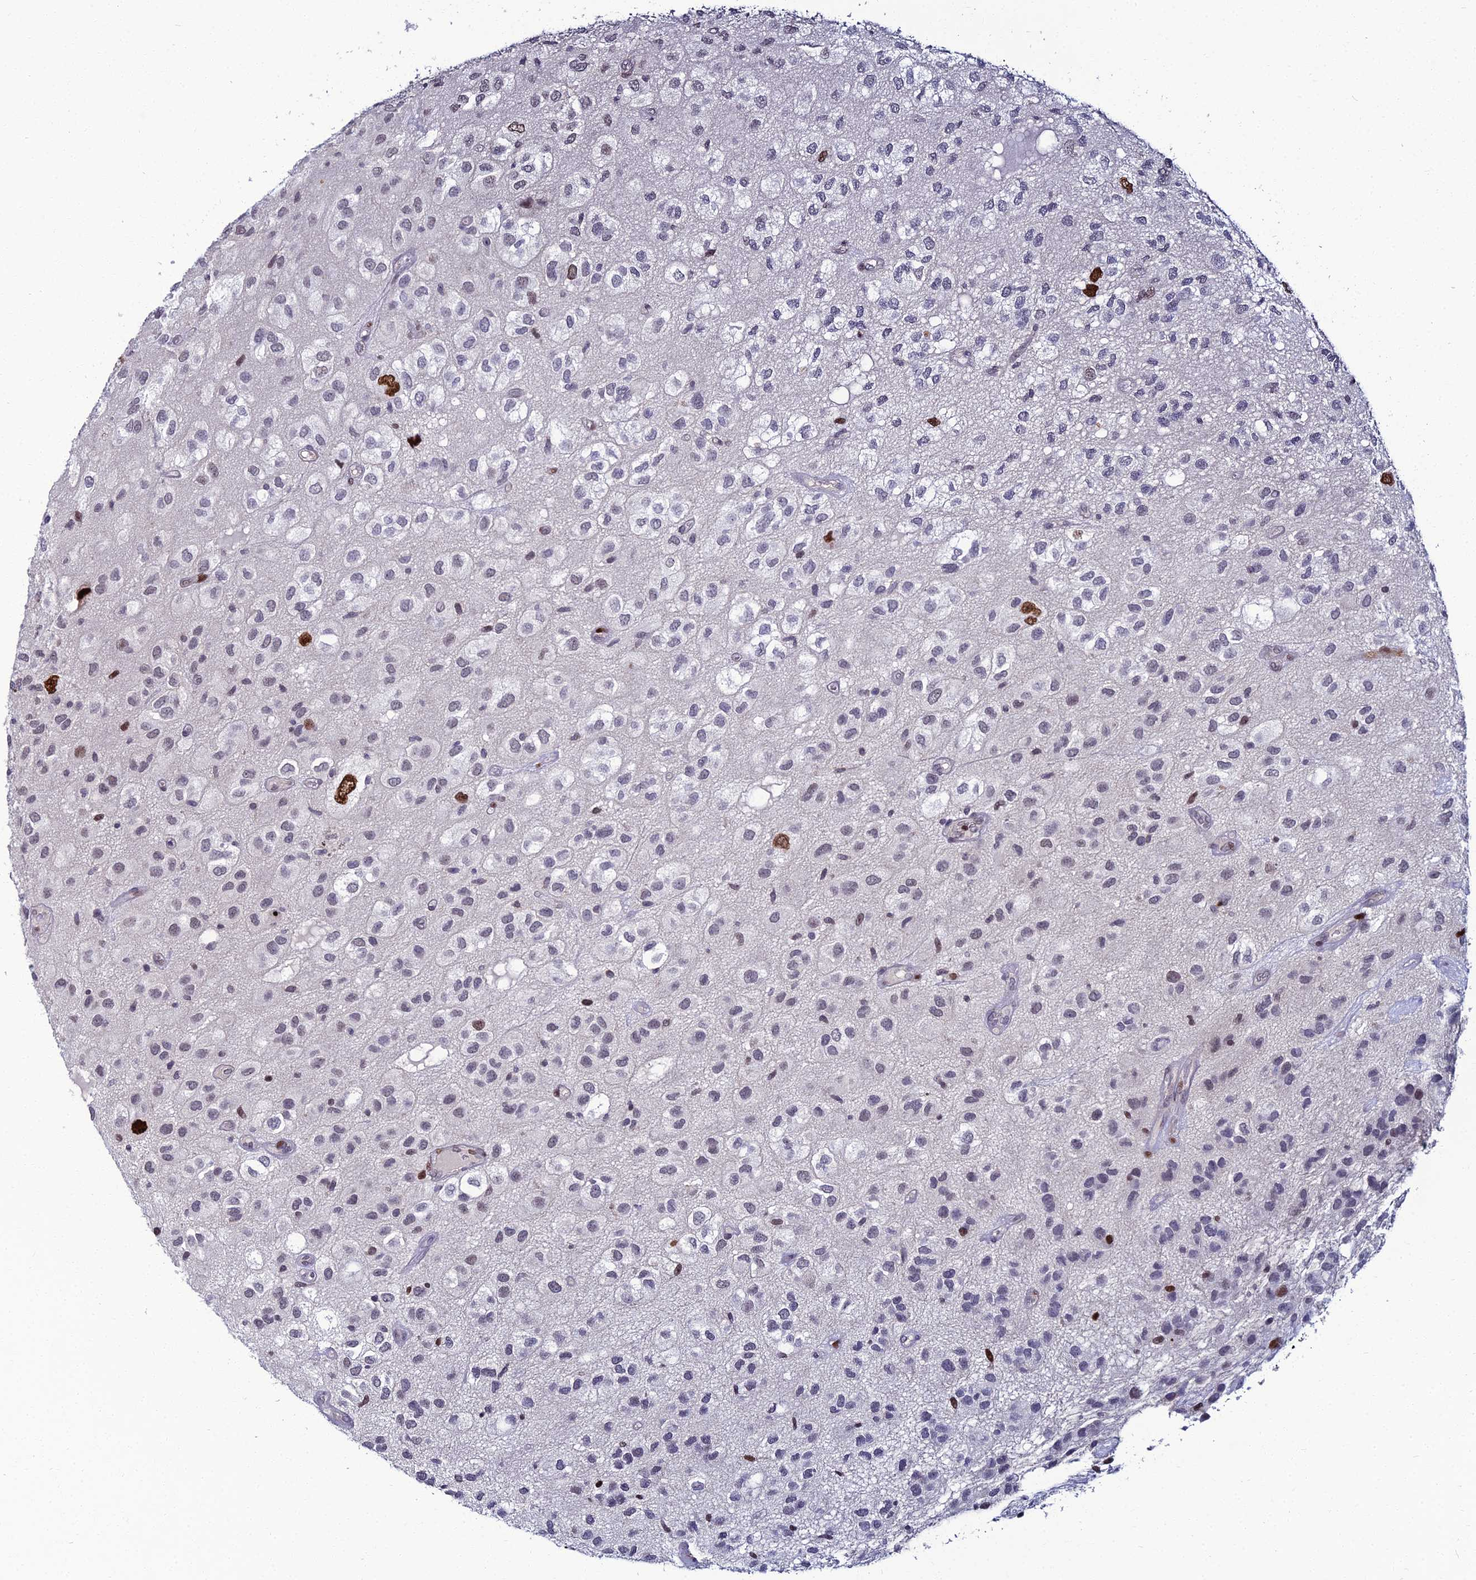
{"staining": {"intensity": "strong", "quantity": "<25%", "location": "nuclear"}, "tissue": "glioma", "cell_type": "Tumor cells", "image_type": "cancer", "snomed": [{"axis": "morphology", "description": "Glioma, malignant, Low grade"}, {"axis": "topography", "description": "Brain"}], "caption": "Immunohistochemical staining of glioma displays medium levels of strong nuclear expression in approximately <25% of tumor cells. The staining was performed using DAB (3,3'-diaminobenzidine) to visualize the protein expression in brown, while the nuclei were stained in blue with hematoxylin (Magnification: 20x).", "gene": "TAF9B", "patient": {"sex": "male", "age": 66}}